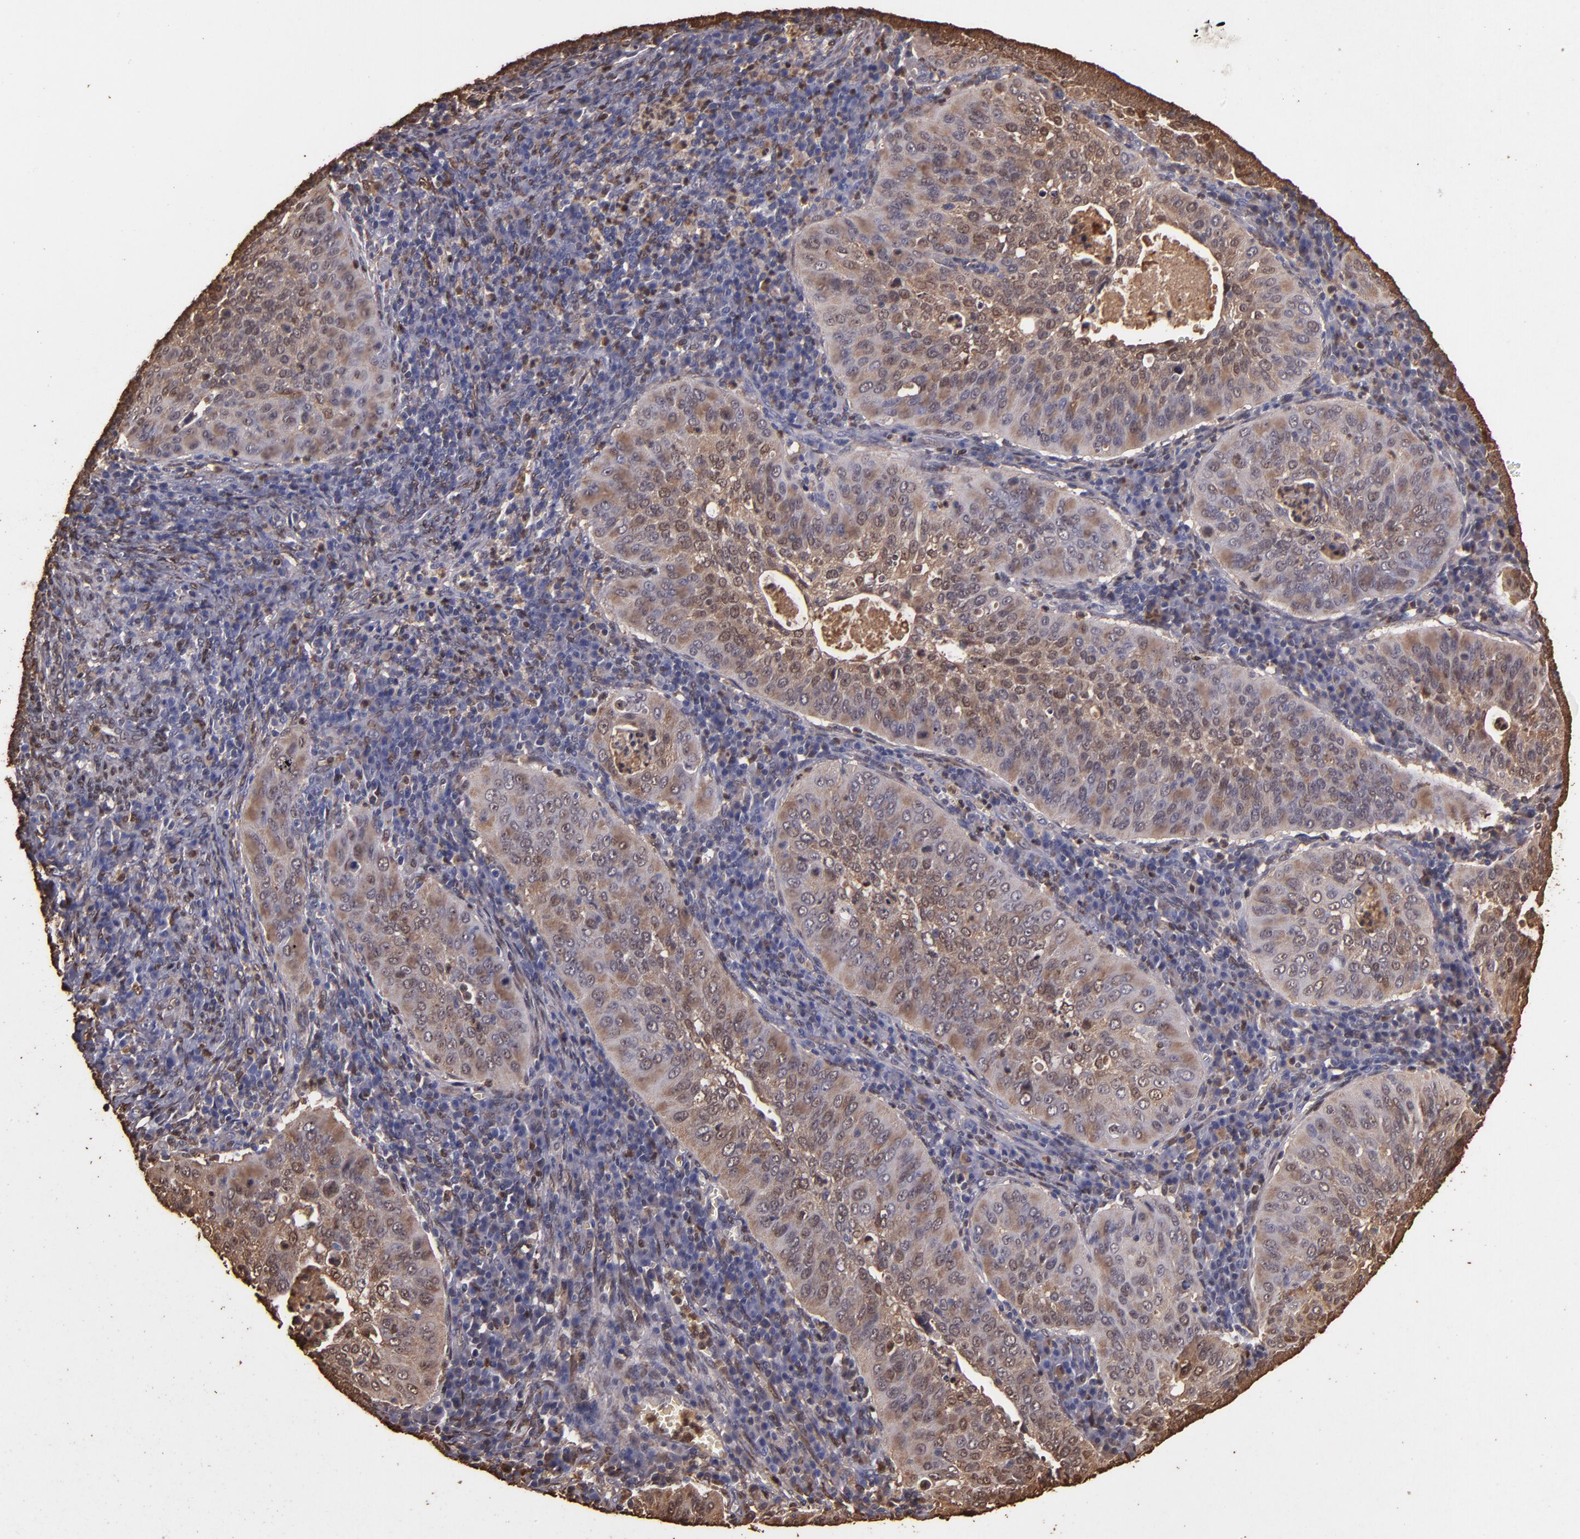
{"staining": {"intensity": "weak", "quantity": ">75%", "location": "cytoplasmic/membranous,nuclear"}, "tissue": "cervical cancer", "cell_type": "Tumor cells", "image_type": "cancer", "snomed": [{"axis": "morphology", "description": "Squamous cell carcinoma, NOS"}, {"axis": "topography", "description": "Cervix"}], "caption": "A brown stain shows weak cytoplasmic/membranous and nuclear expression of a protein in cervical cancer (squamous cell carcinoma) tumor cells. (Brightfield microscopy of DAB IHC at high magnification).", "gene": "S100A6", "patient": {"sex": "female", "age": 39}}